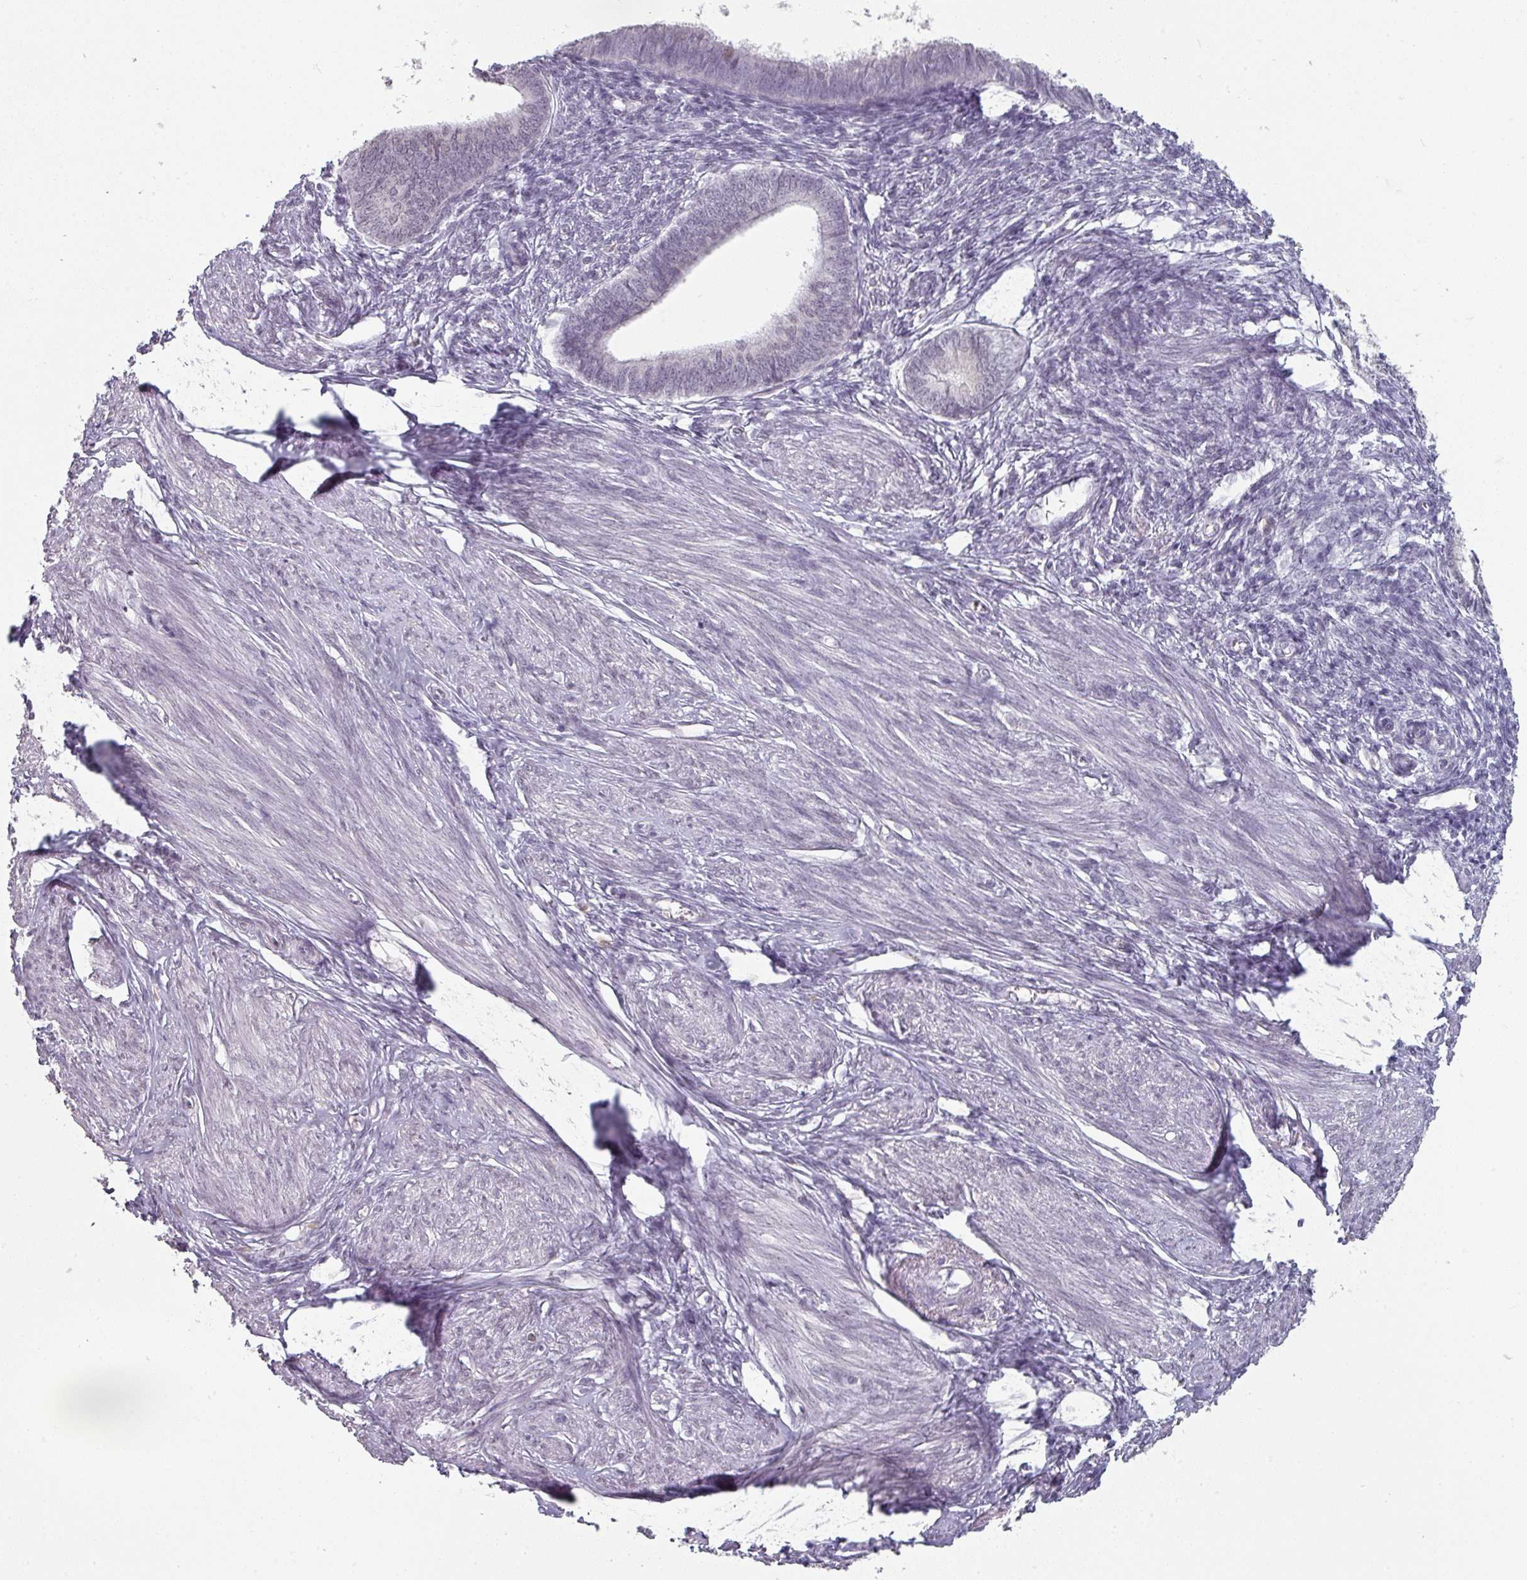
{"staining": {"intensity": "negative", "quantity": "none", "location": "none"}, "tissue": "endometrium", "cell_type": "Cells in endometrial stroma", "image_type": "normal", "snomed": [{"axis": "morphology", "description": "Normal tissue, NOS"}, {"axis": "topography", "description": "Endometrium"}], "caption": "DAB (3,3'-diaminobenzidine) immunohistochemical staining of unremarkable endometrium displays no significant staining in cells in endometrial stroma.", "gene": "SPRR1A", "patient": {"sex": "female", "age": 46}}